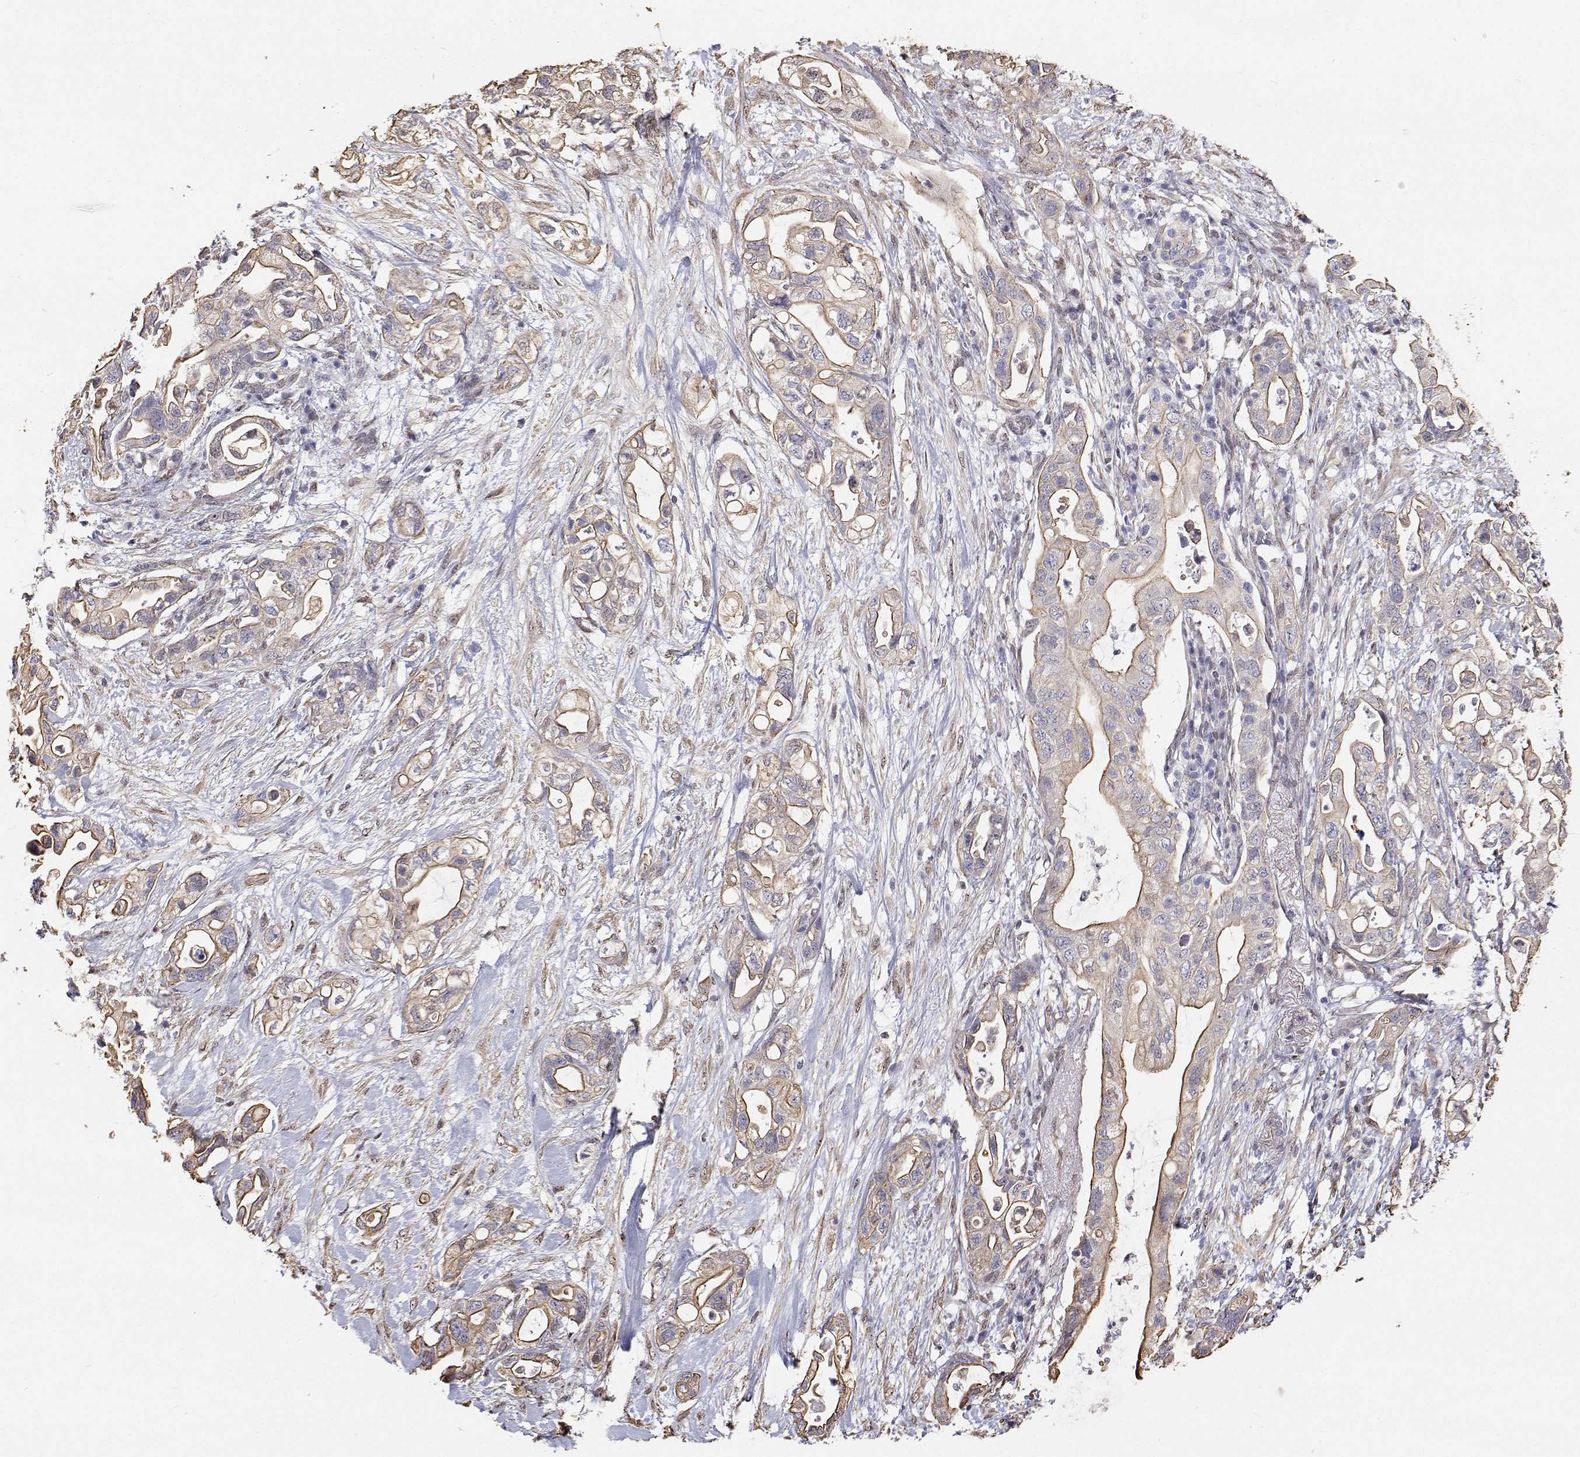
{"staining": {"intensity": "weak", "quantity": "25%-75%", "location": "cytoplasmic/membranous"}, "tissue": "pancreatic cancer", "cell_type": "Tumor cells", "image_type": "cancer", "snomed": [{"axis": "morphology", "description": "Adenocarcinoma, NOS"}, {"axis": "topography", "description": "Pancreas"}], "caption": "The micrograph exhibits staining of adenocarcinoma (pancreatic), revealing weak cytoplasmic/membranous protein staining (brown color) within tumor cells.", "gene": "GSDMA", "patient": {"sex": "female", "age": 72}}